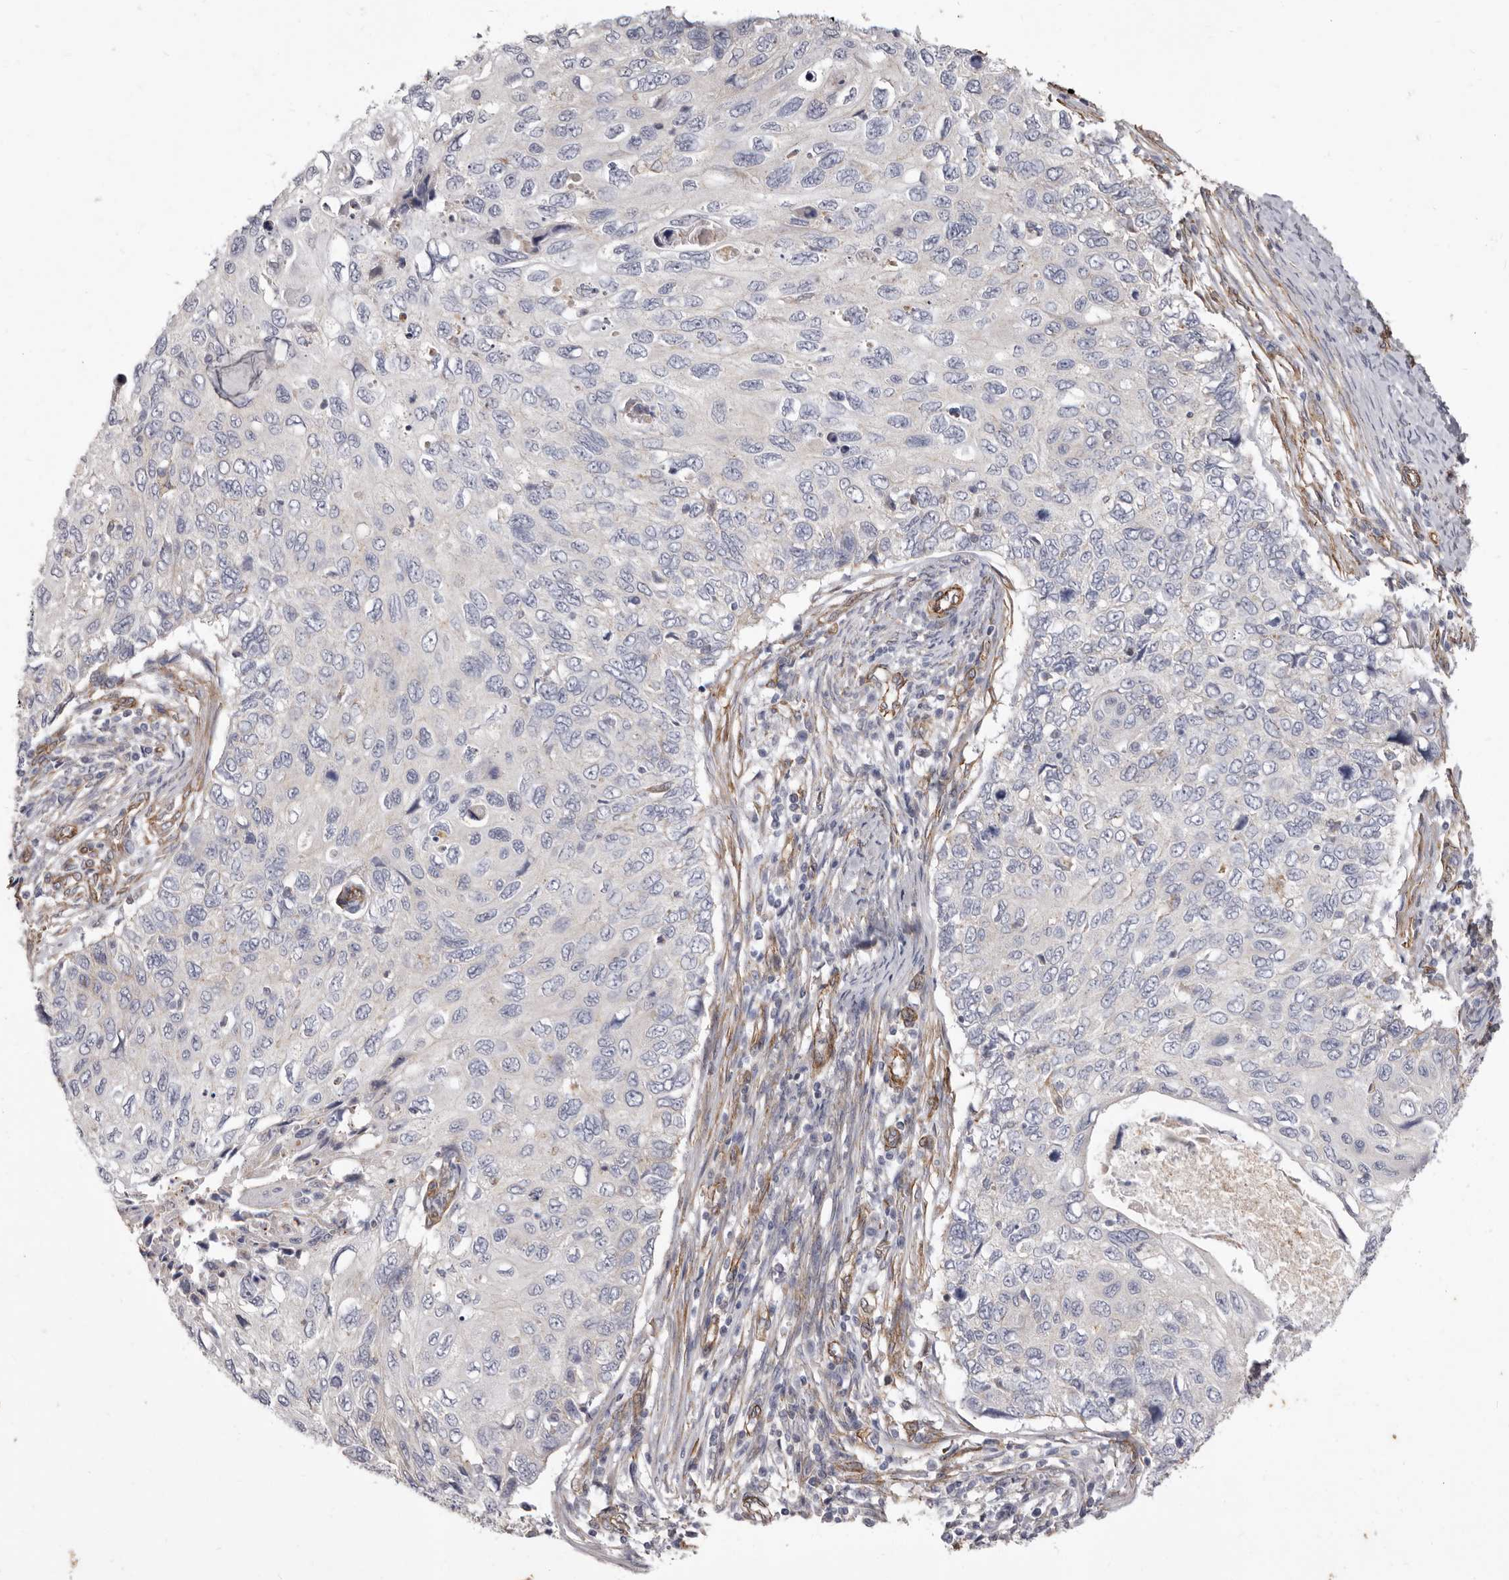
{"staining": {"intensity": "negative", "quantity": "none", "location": "none"}, "tissue": "cervical cancer", "cell_type": "Tumor cells", "image_type": "cancer", "snomed": [{"axis": "morphology", "description": "Squamous cell carcinoma, NOS"}, {"axis": "topography", "description": "Cervix"}], "caption": "High power microscopy photomicrograph of an immunohistochemistry micrograph of squamous cell carcinoma (cervical), revealing no significant positivity in tumor cells.", "gene": "P2RX6", "patient": {"sex": "female", "age": 70}}